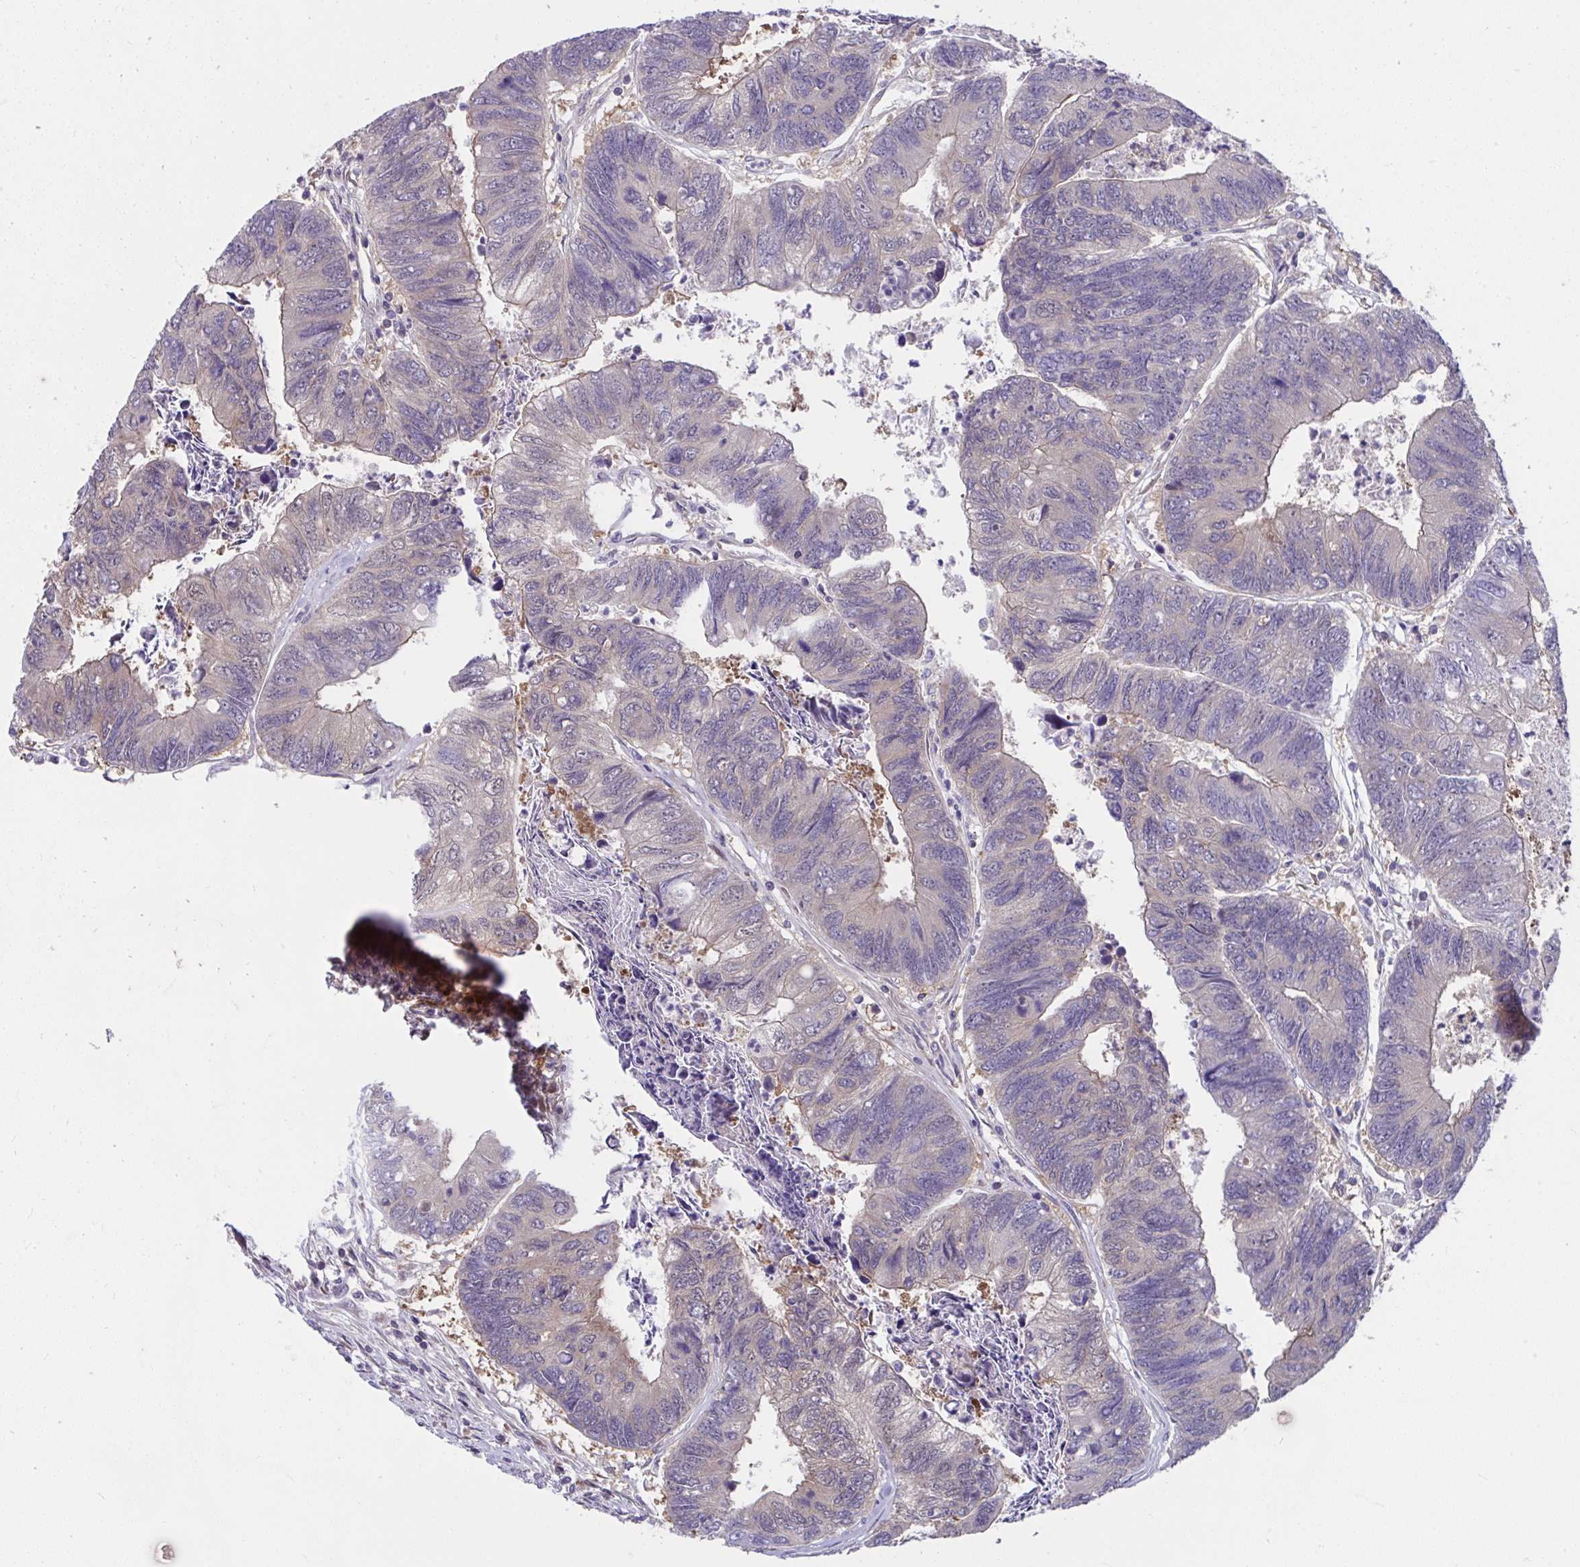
{"staining": {"intensity": "weak", "quantity": "<25%", "location": "cytoplasmic/membranous"}, "tissue": "colorectal cancer", "cell_type": "Tumor cells", "image_type": "cancer", "snomed": [{"axis": "morphology", "description": "Adenocarcinoma, NOS"}, {"axis": "topography", "description": "Colon"}], "caption": "Colorectal adenocarcinoma stained for a protein using immunohistochemistry (IHC) demonstrates no expression tumor cells.", "gene": "PCDHB7", "patient": {"sex": "female", "age": 67}}